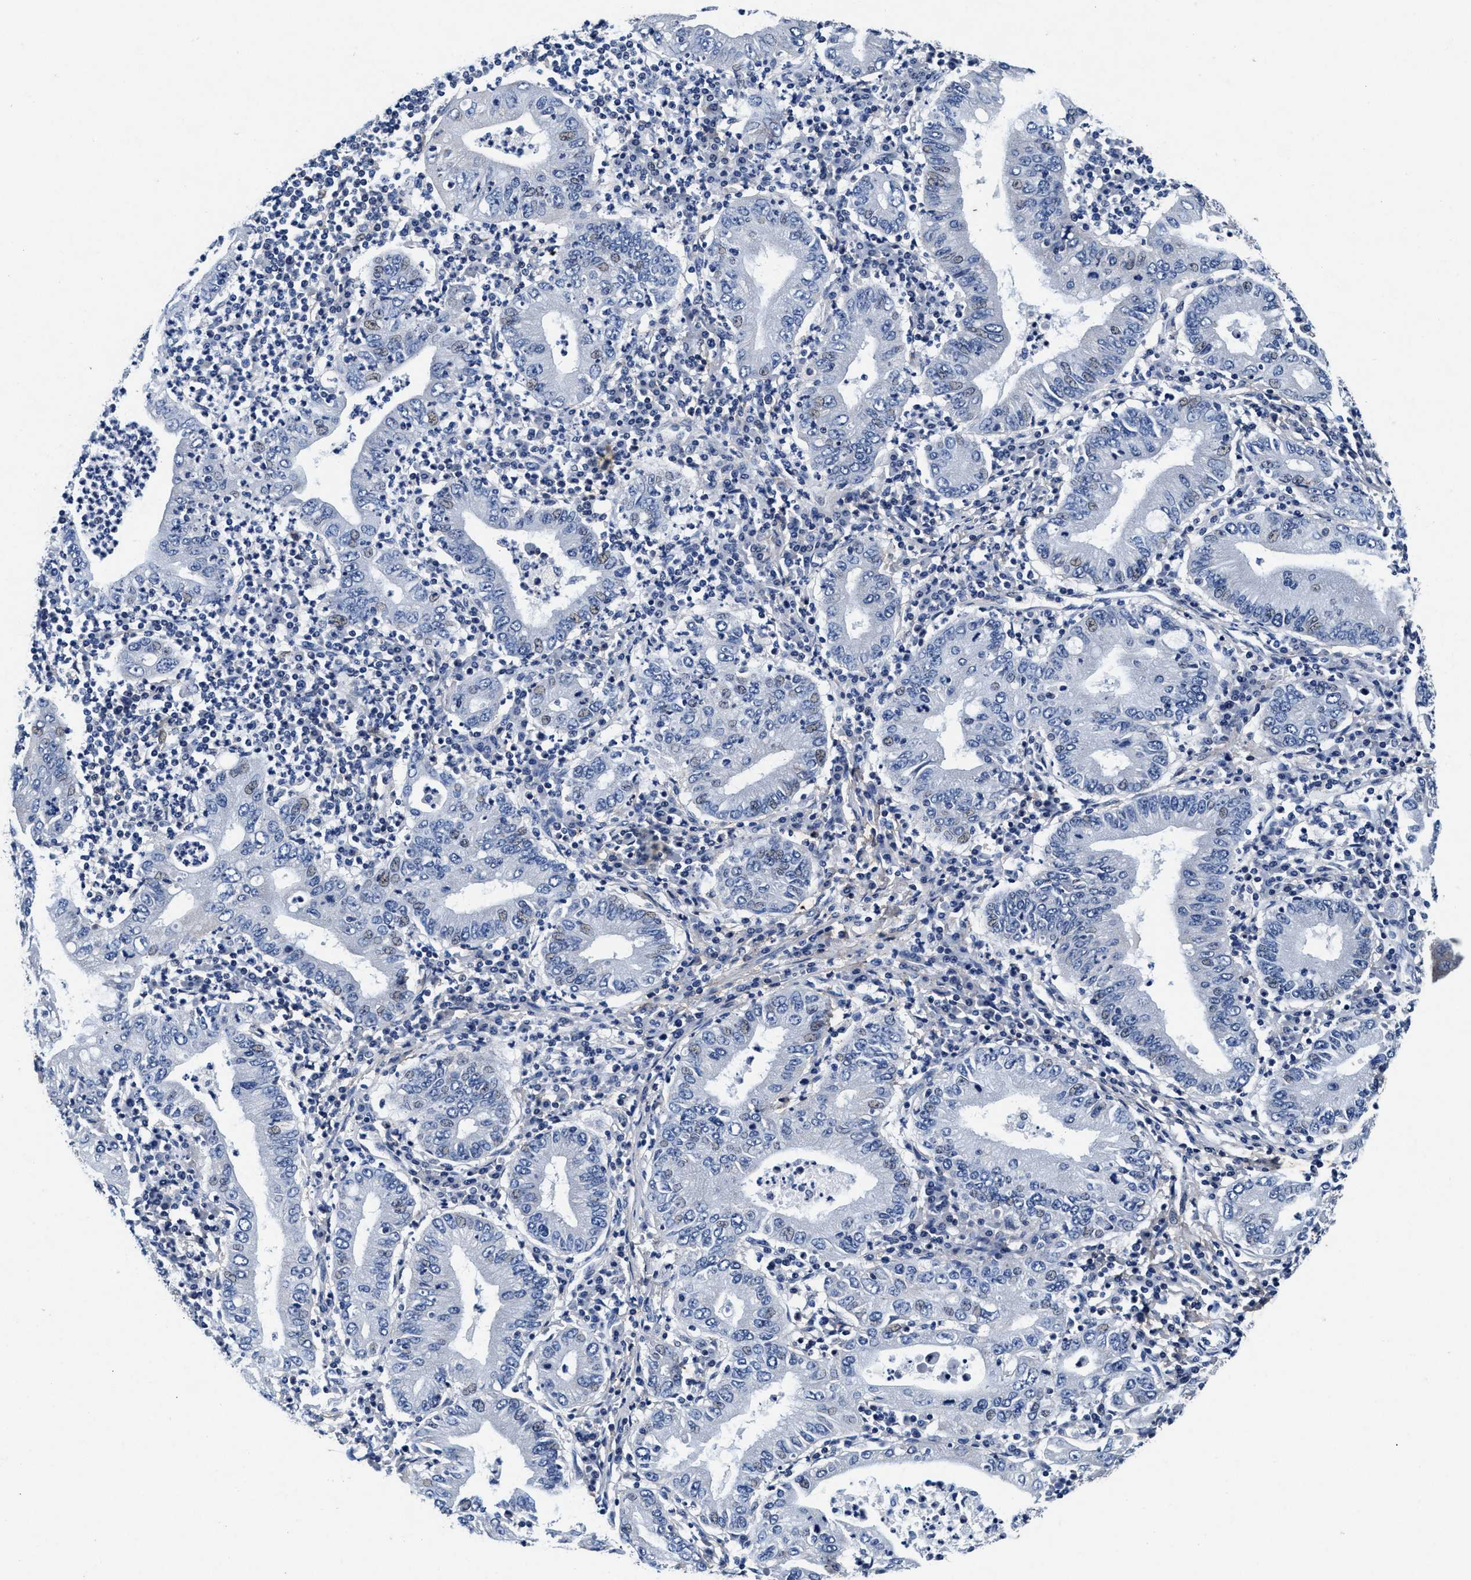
{"staining": {"intensity": "negative", "quantity": "none", "location": "none"}, "tissue": "stomach cancer", "cell_type": "Tumor cells", "image_type": "cancer", "snomed": [{"axis": "morphology", "description": "Normal tissue, NOS"}, {"axis": "morphology", "description": "Adenocarcinoma, NOS"}, {"axis": "topography", "description": "Esophagus"}, {"axis": "topography", "description": "Stomach, upper"}, {"axis": "topography", "description": "Peripheral nerve tissue"}], "caption": "Tumor cells are negative for brown protein staining in stomach adenocarcinoma.", "gene": "SLC8A1", "patient": {"sex": "male", "age": 62}}